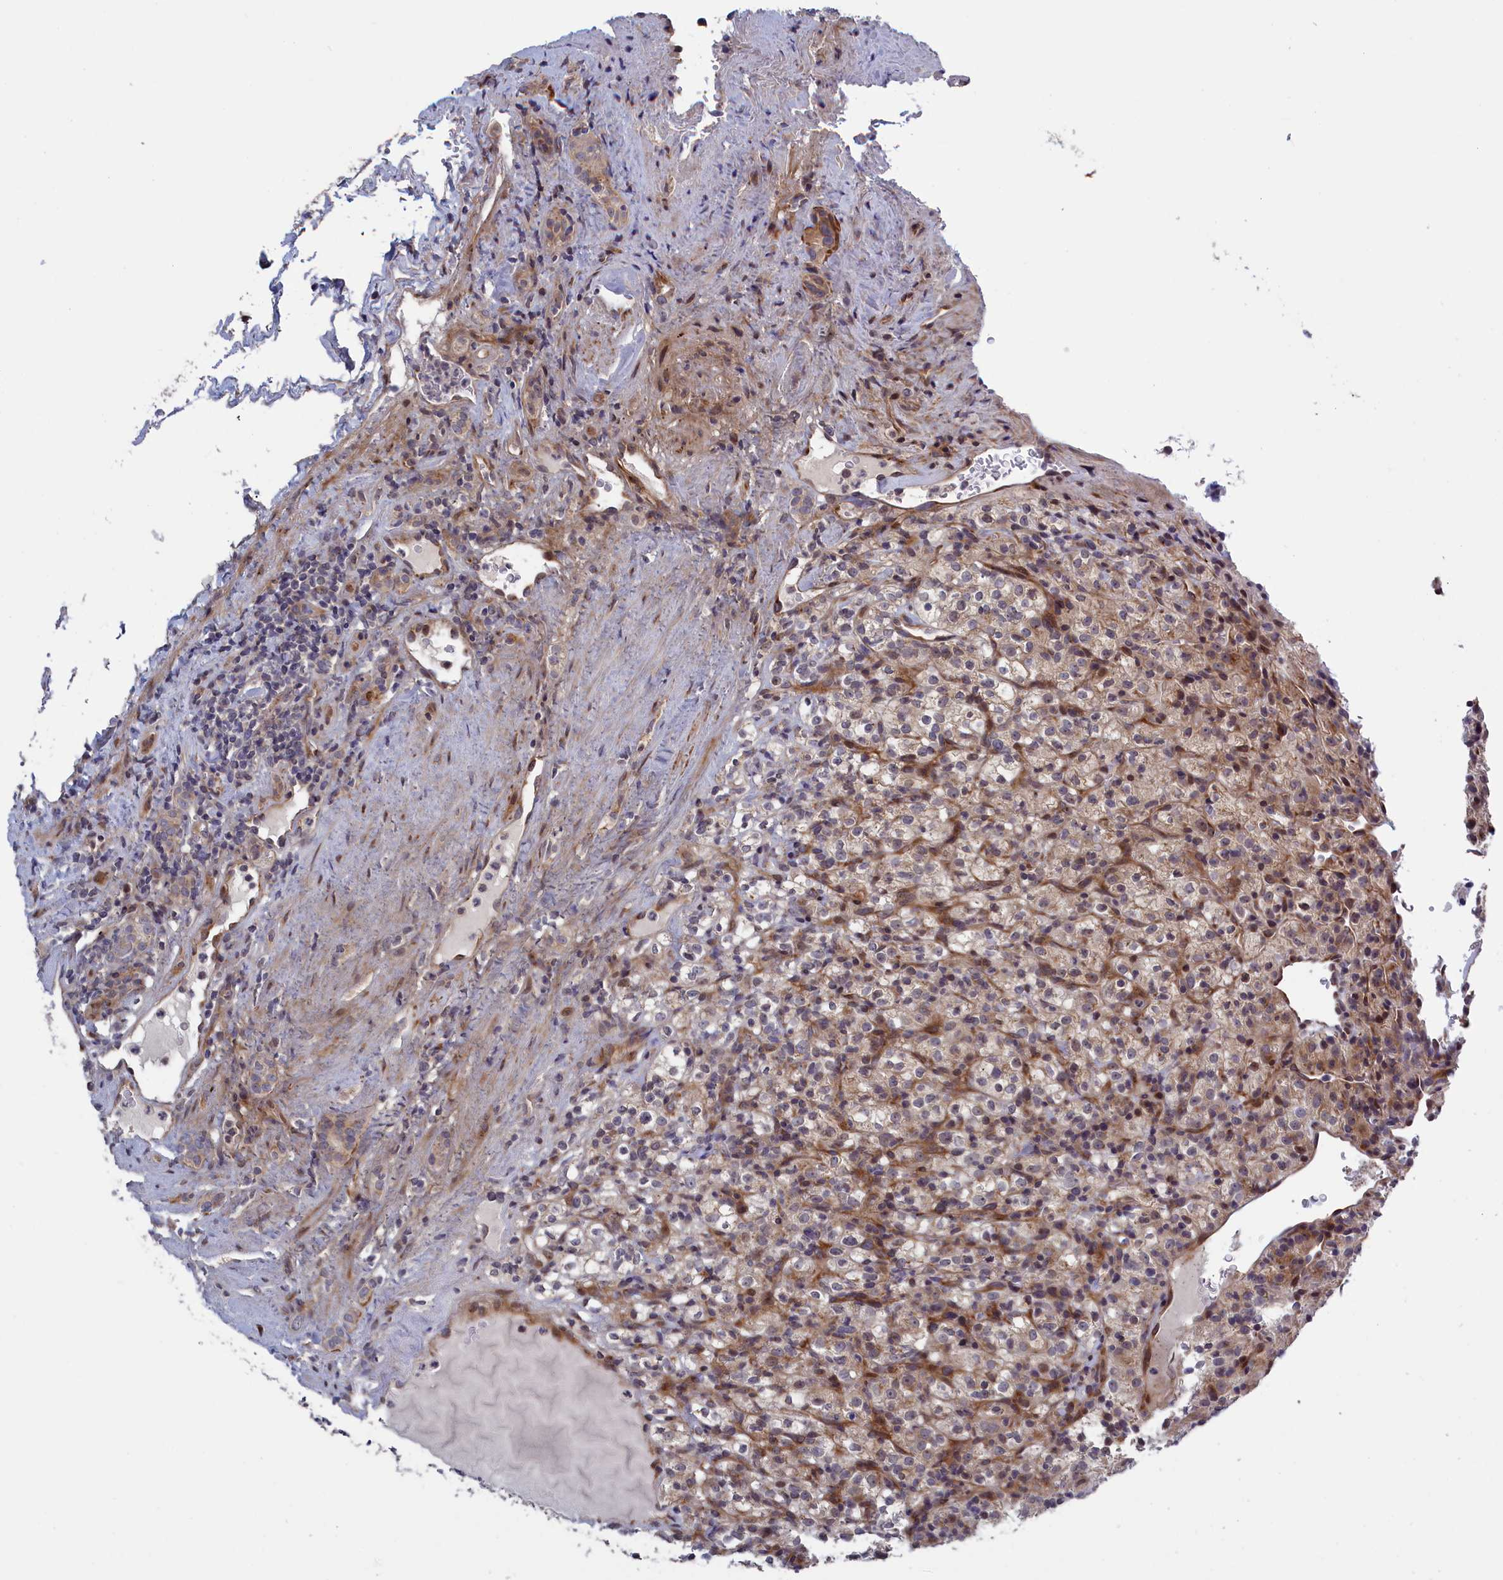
{"staining": {"intensity": "weak", "quantity": "<25%", "location": "cytoplasmic/membranous"}, "tissue": "renal cancer", "cell_type": "Tumor cells", "image_type": "cancer", "snomed": [{"axis": "morphology", "description": "Normal tissue, NOS"}, {"axis": "morphology", "description": "Adenocarcinoma, NOS"}, {"axis": "topography", "description": "Kidney"}], "caption": "Tumor cells are negative for brown protein staining in adenocarcinoma (renal). Nuclei are stained in blue.", "gene": "LSG1", "patient": {"sex": "female", "age": 72}}